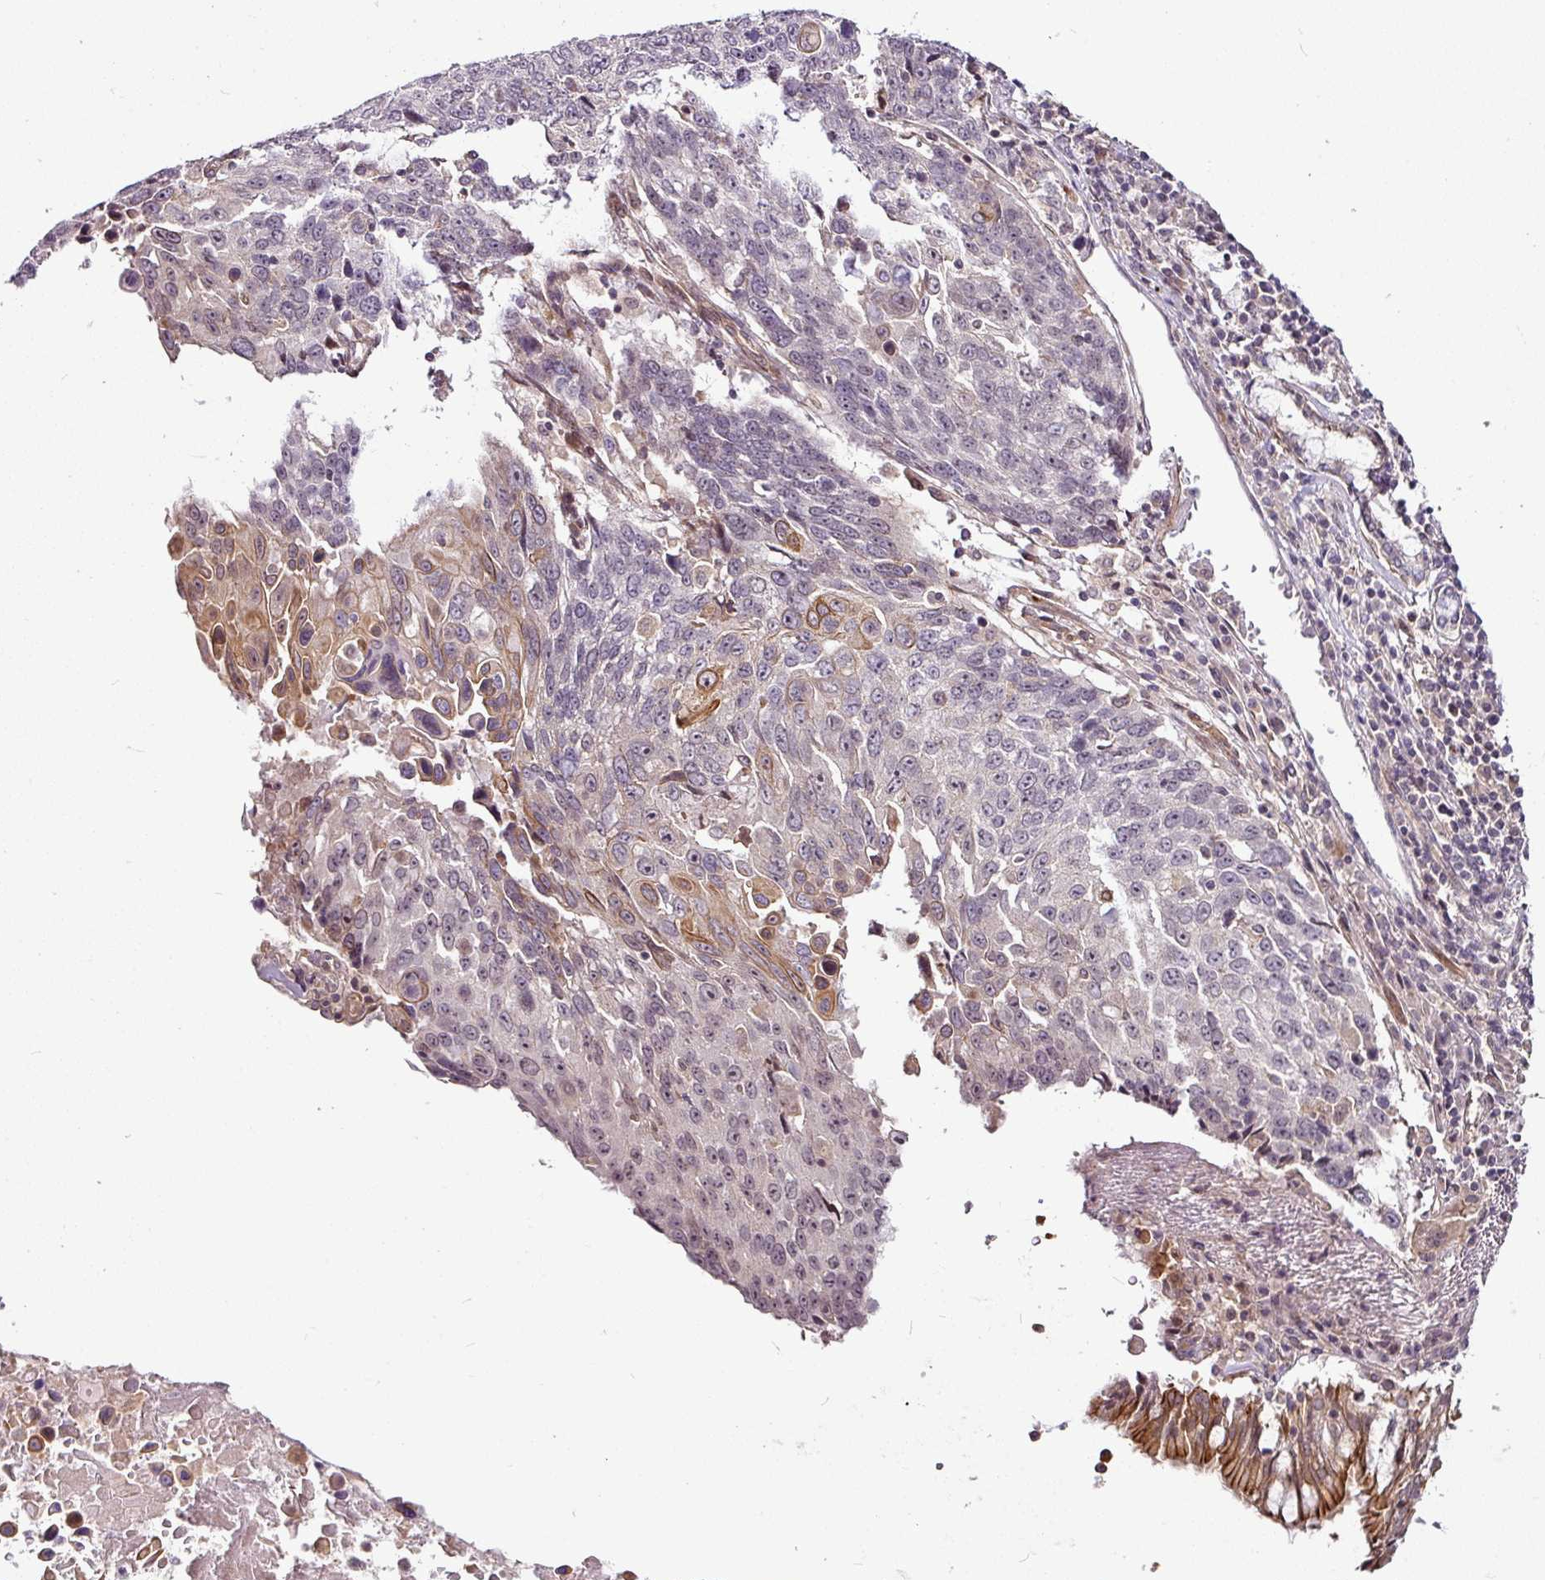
{"staining": {"intensity": "moderate", "quantity": "<25%", "location": "cytoplasmic/membranous,nuclear"}, "tissue": "lung cancer", "cell_type": "Tumor cells", "image_type": "cancer", "snomed": [{"axis": "morphology", "description": "Squamous cell carcinoma, NOS"}, {"axis": "topography", "description": "Lung"}], "caption": "Approximately <25% of tumor cells in human lung cancer demonstrate moderate cytoplasmic/membranous and nuclear protein expression as visualized by brown immunohistochemical staining.", "gene": "DCAF13", "patient": {"sex": "male", "age": 66}}